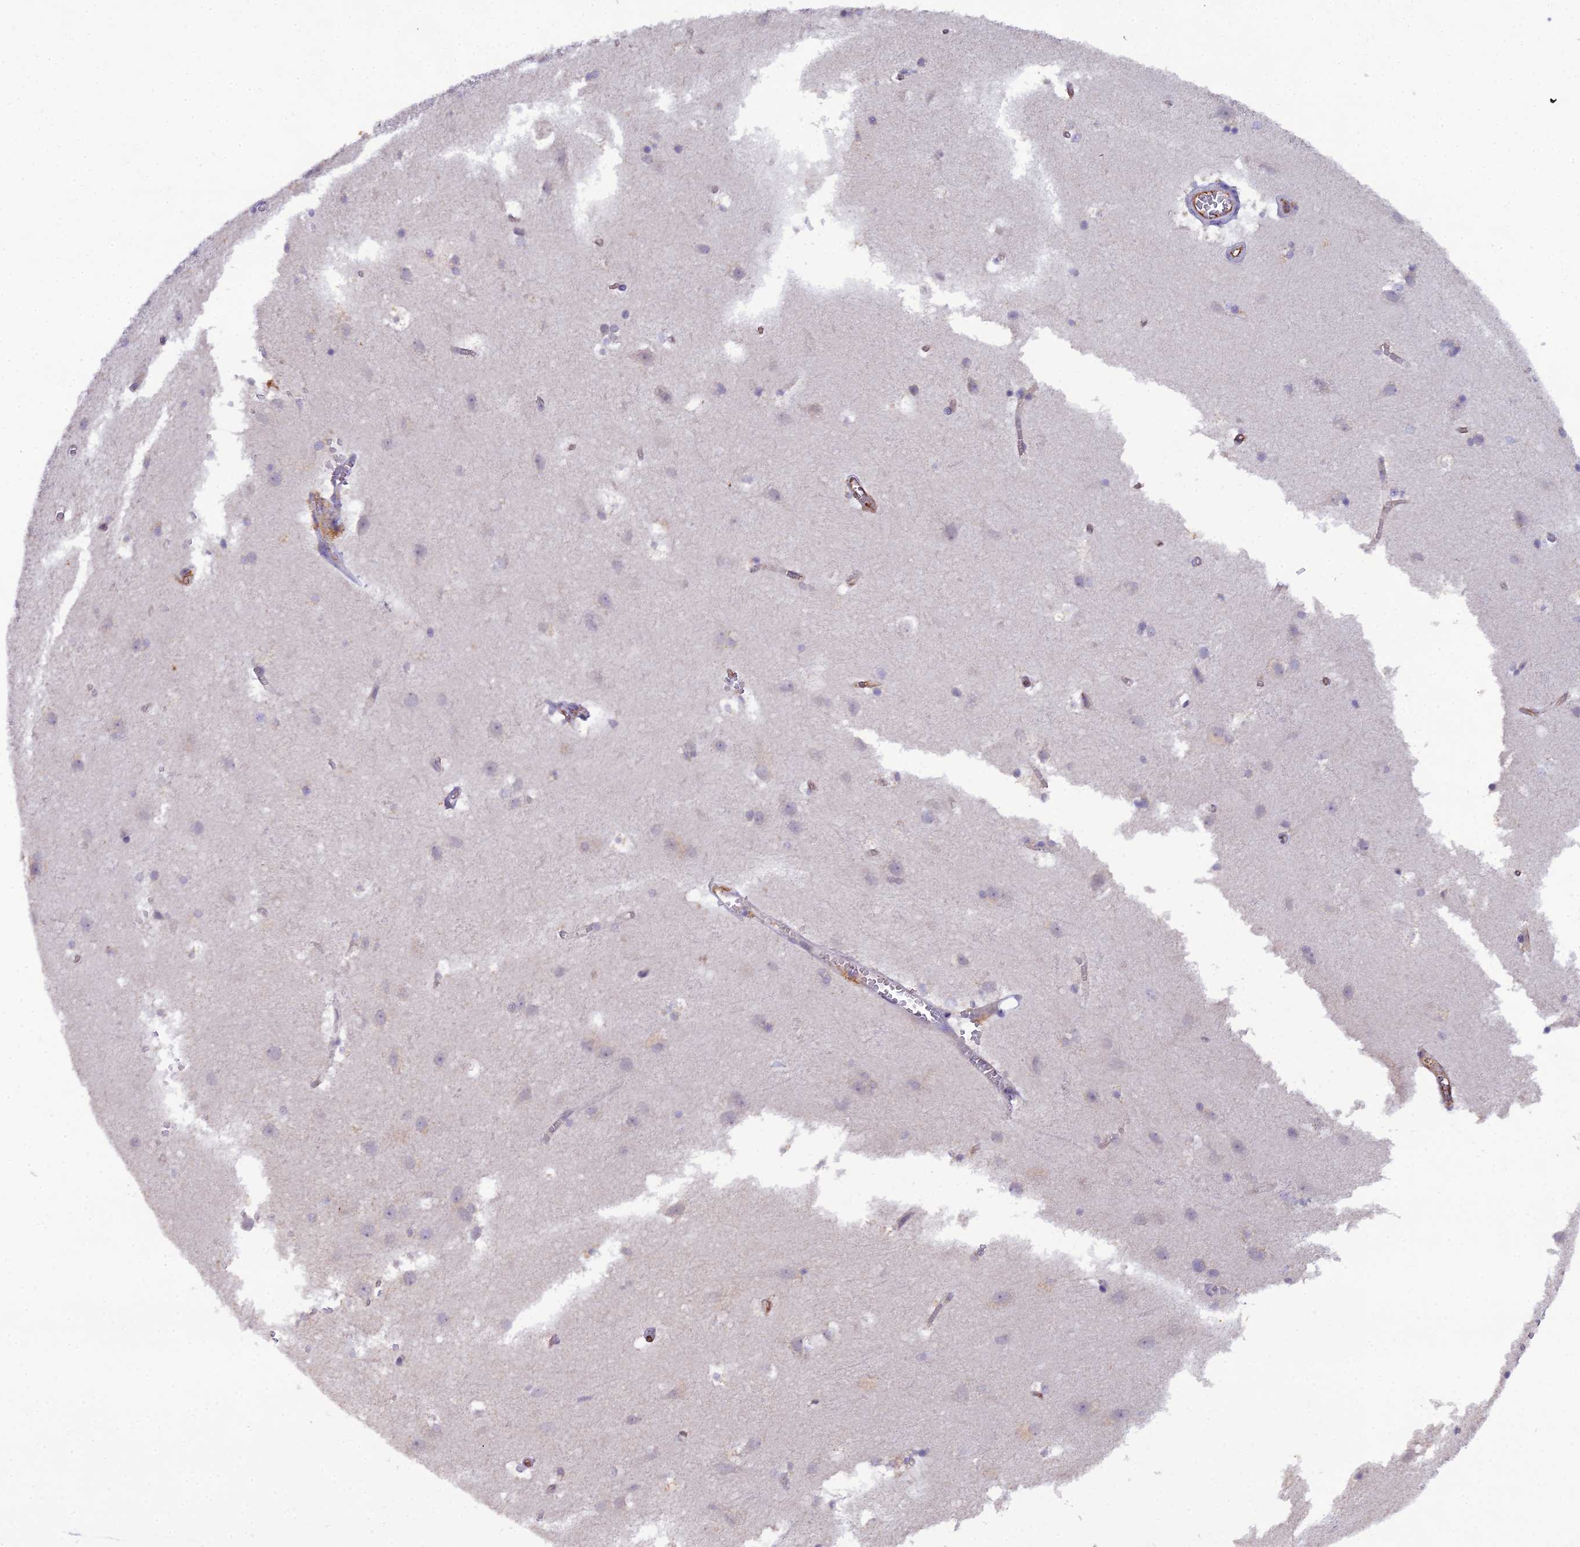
{"staining": {"intensity": "moderate", "quantity": ">75%", "location": "cytoplasmic/membranous"}, "tissue": "cerebral cortex", "cell_type": "Endothelial cells", "image_type": "normal", "snomed": [{"axis": "morphology", "description": "Normal tissue, NOS"}, {"axis": "topography", "description": "Cerebral cortex"}], "caption": "This histopathology image displays immunohistochemistry (IHC) staining of normal human cerebral cortex, with medium moderate cytoplasmic/membranous staining in about >75% of endothelial cells.", "gene": "CFAP47", "patient": {"sex": "male", "age": 54}}